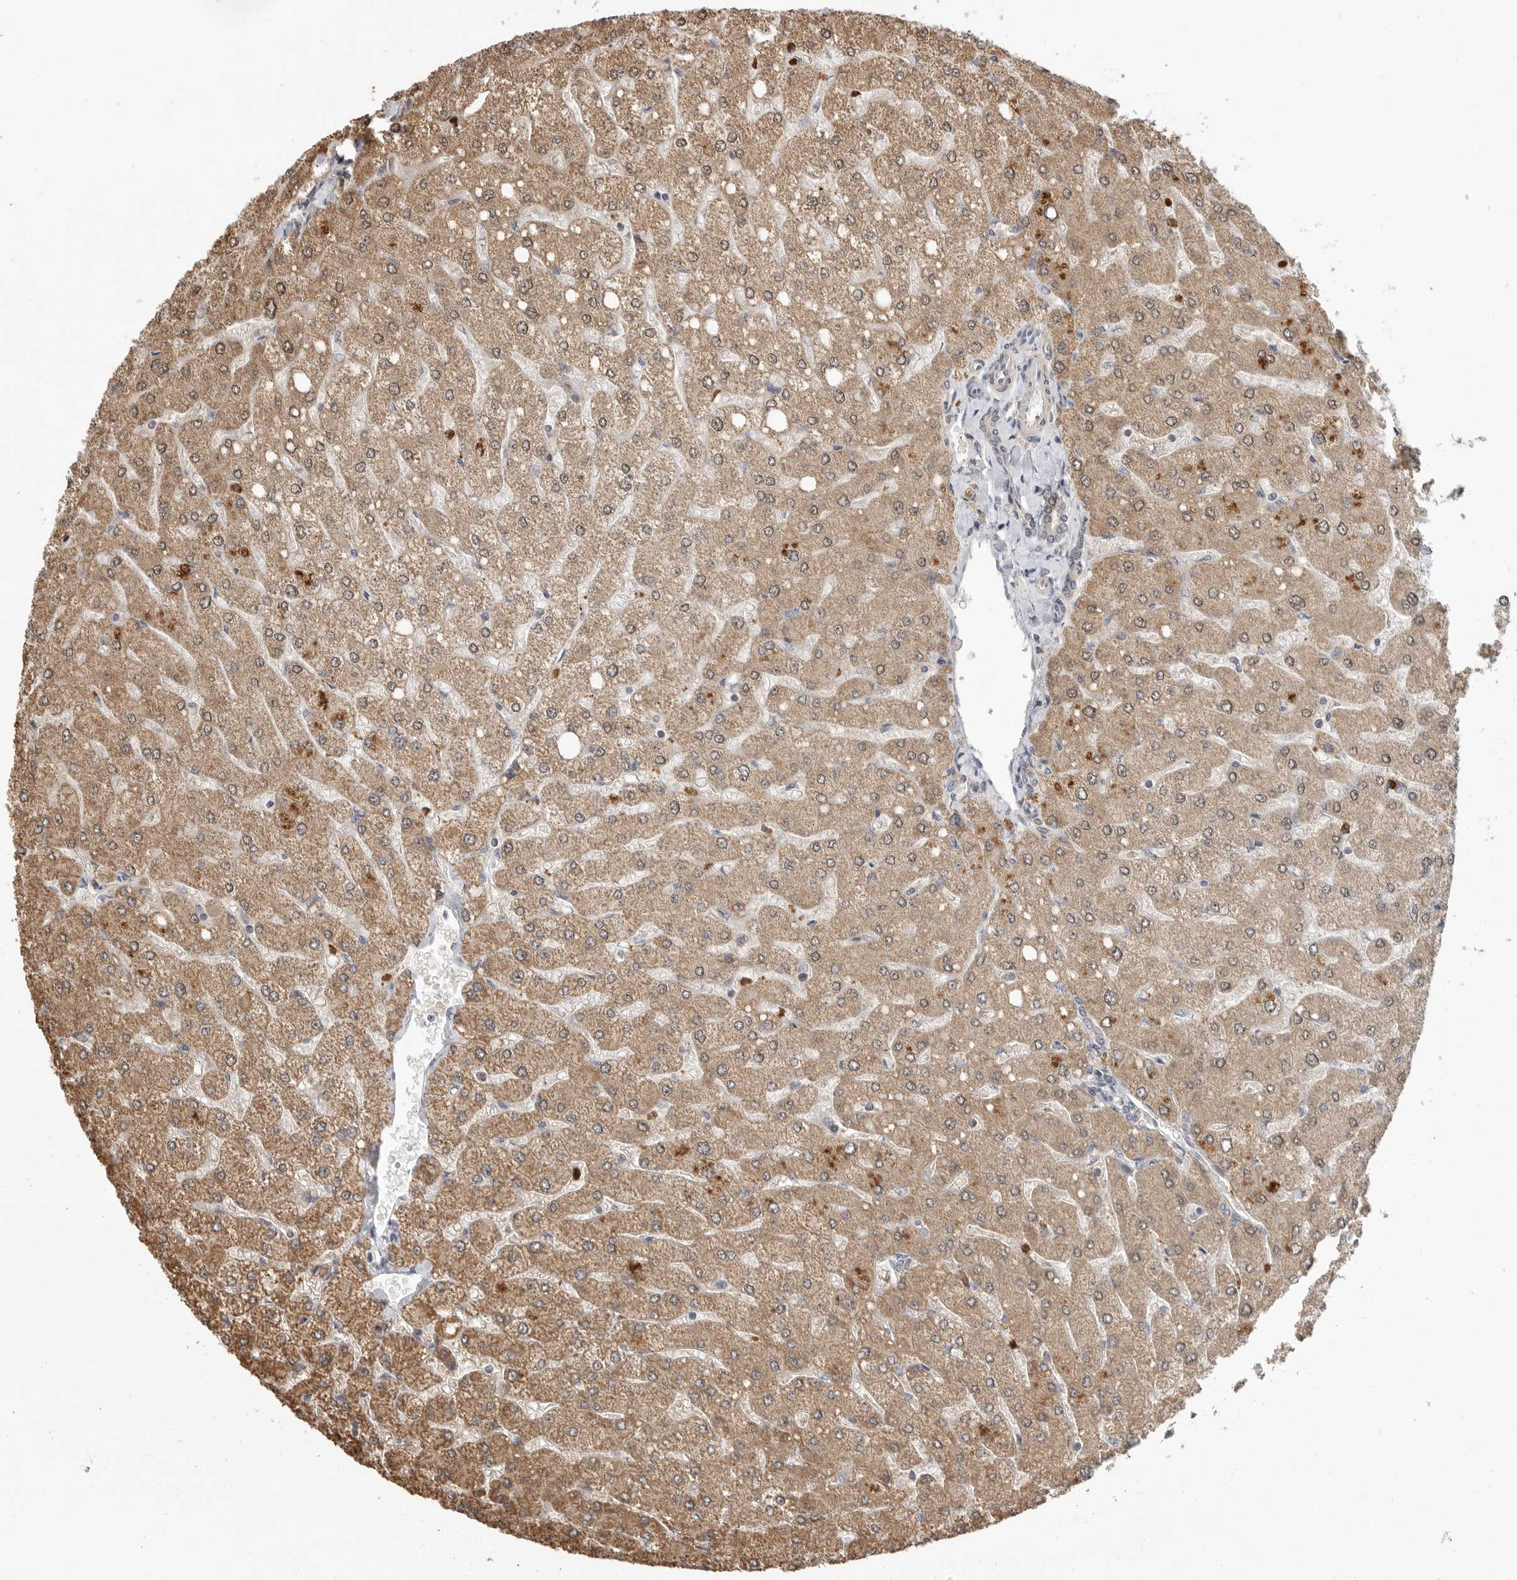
{"staining": {"intensity": "moderate", "quantity": "<25%", "location": "cytoplasmic/membranous"}, "tissue": "liver", "cell_type": "Cholangiocytes", "image_type": "normal", "snomed": [{"axis": "morphology", "description": "Normal tissue, NOS"}, {"axis": "topography", "description": "Liver"}], "caption": "This is an image of immunohistochemistry (IHC) staining of benign liver, which shows moderate staining in the cytoplasmic/membranous of cholangiocytes.", "gene": "GCNT2", "patient": {"sex": "male", "age": 55}}